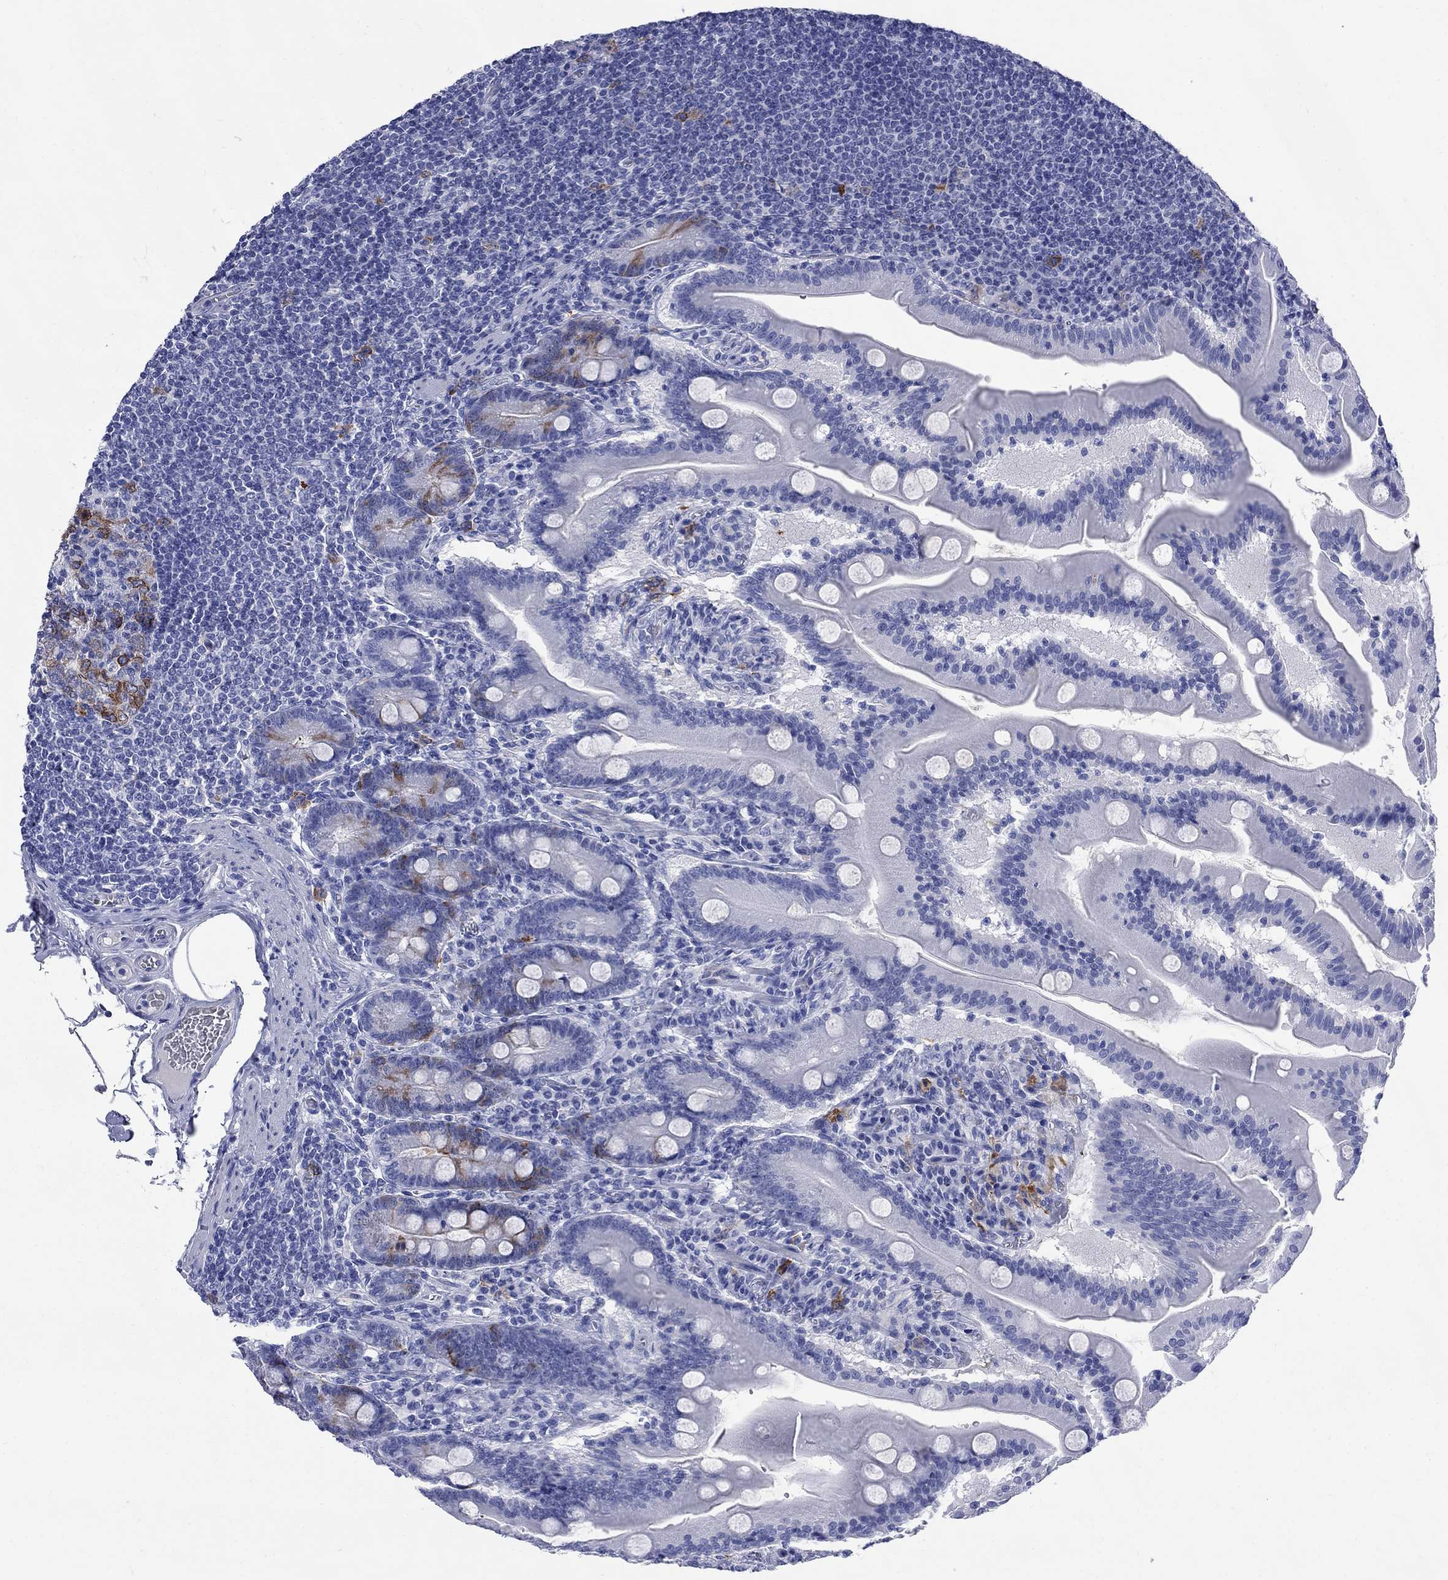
{"staining": {"intensity": "strong", "quantity": "<25%", "location": "cytoplasmic/membranous"}, "tissue": "small intestine", "cell_type": "Glandular cells", "image_type": "normal", "snomed": [{"axis": "morphology", "description": "Normal tissue, NOS"}, {"axis": "topography", "description": "Small intestine"}], "caption": "Small intestine was stained to show a protein in brown. There is medium levels of strong cytoplasmic/membranous positivity in about <25% of glandular cells. (IHC, brightfield microscopy, high magnification).", "gene": "TACC3", "patient": {"sex": "male", "age": 37}}